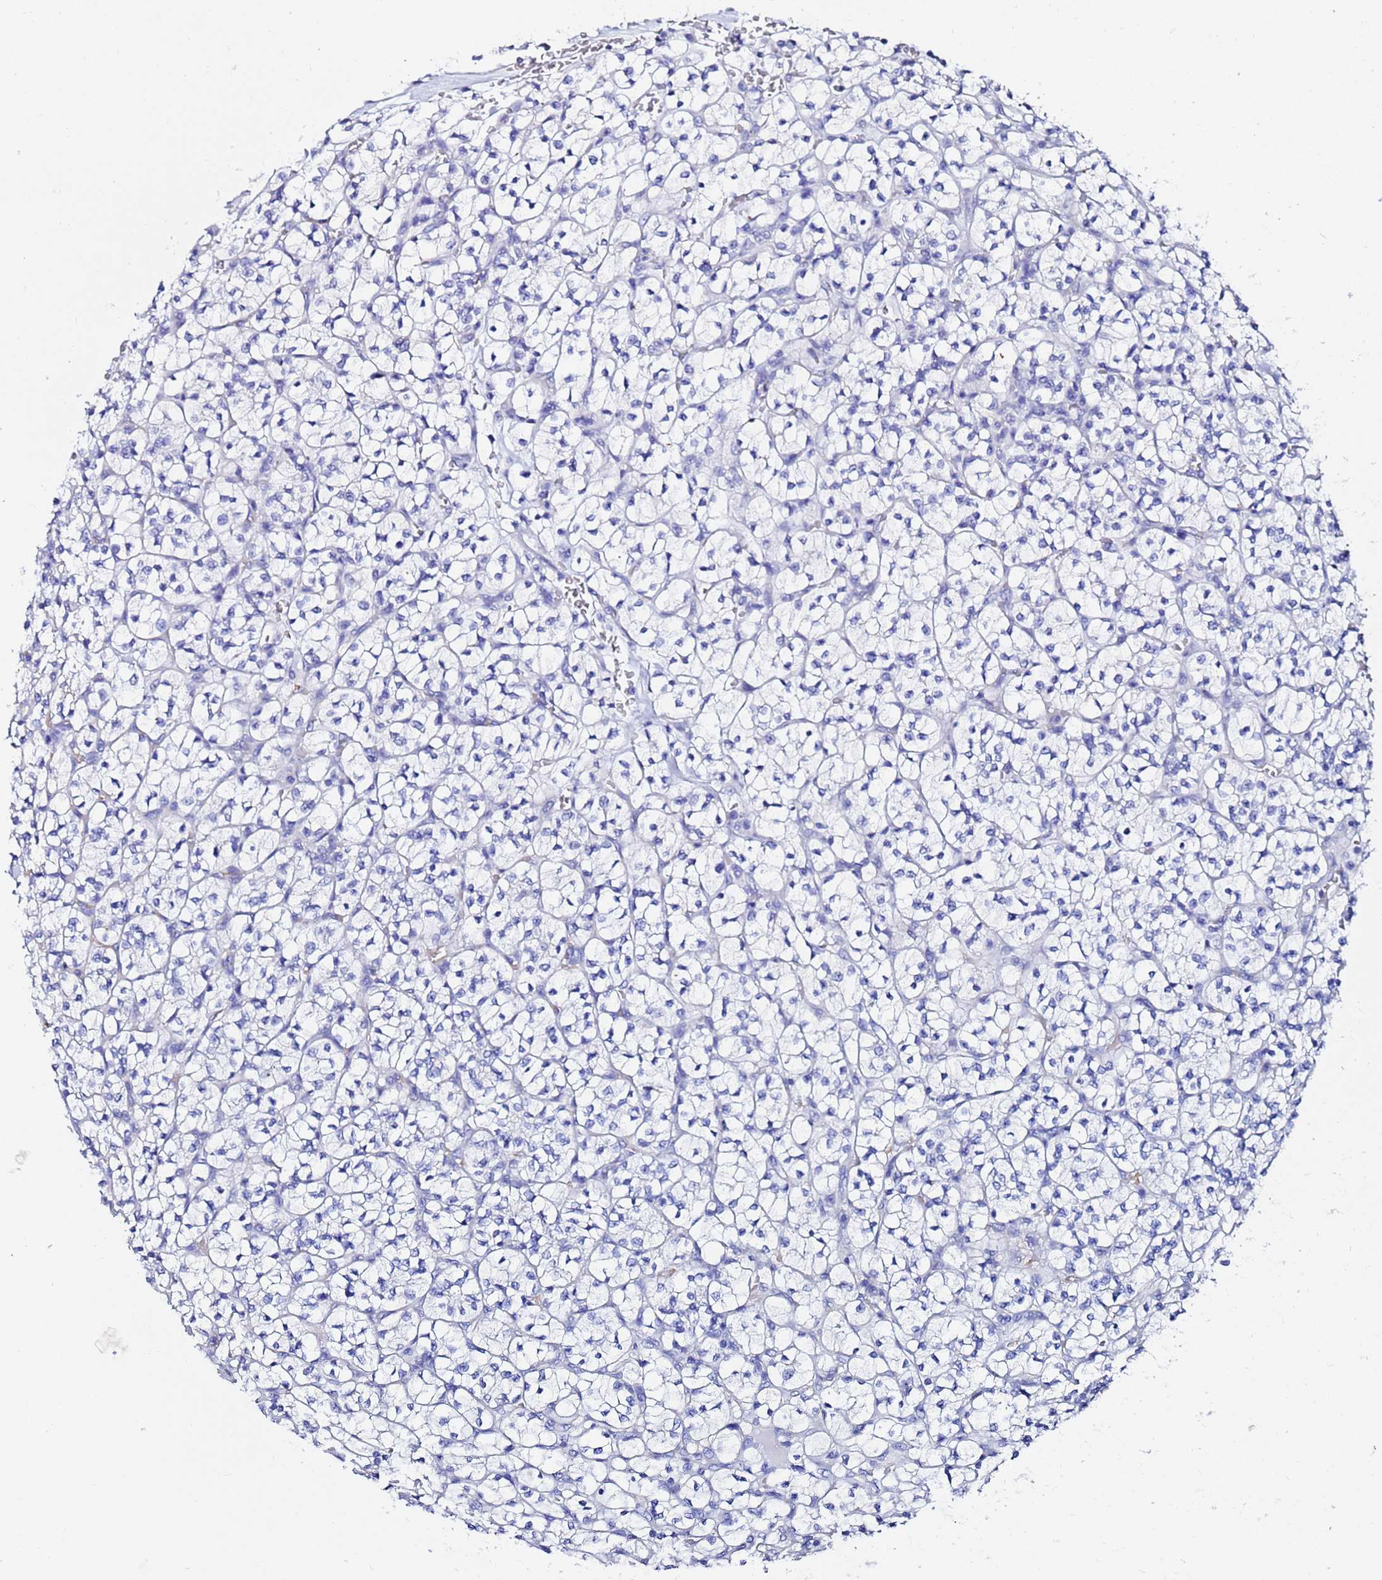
{"staining": {"intensity": "negative", "quantity": "none", "location": "none"}, "tissue": "renal cancer", "cell_type": "Tumor cells", "image_type": "cancer", "snomed": [{"axis": "morphology", "description": "Adenocarcinoma, NOS"}, {"axis": "topography", "description": "Kidney"}], "caption": "A micrograph of adenocarcinoma (renal) stained for a protein shows no brown staining in tumor cells.", "gene": "ZNF26", "patient": {"sex": "female", "age": 64}}